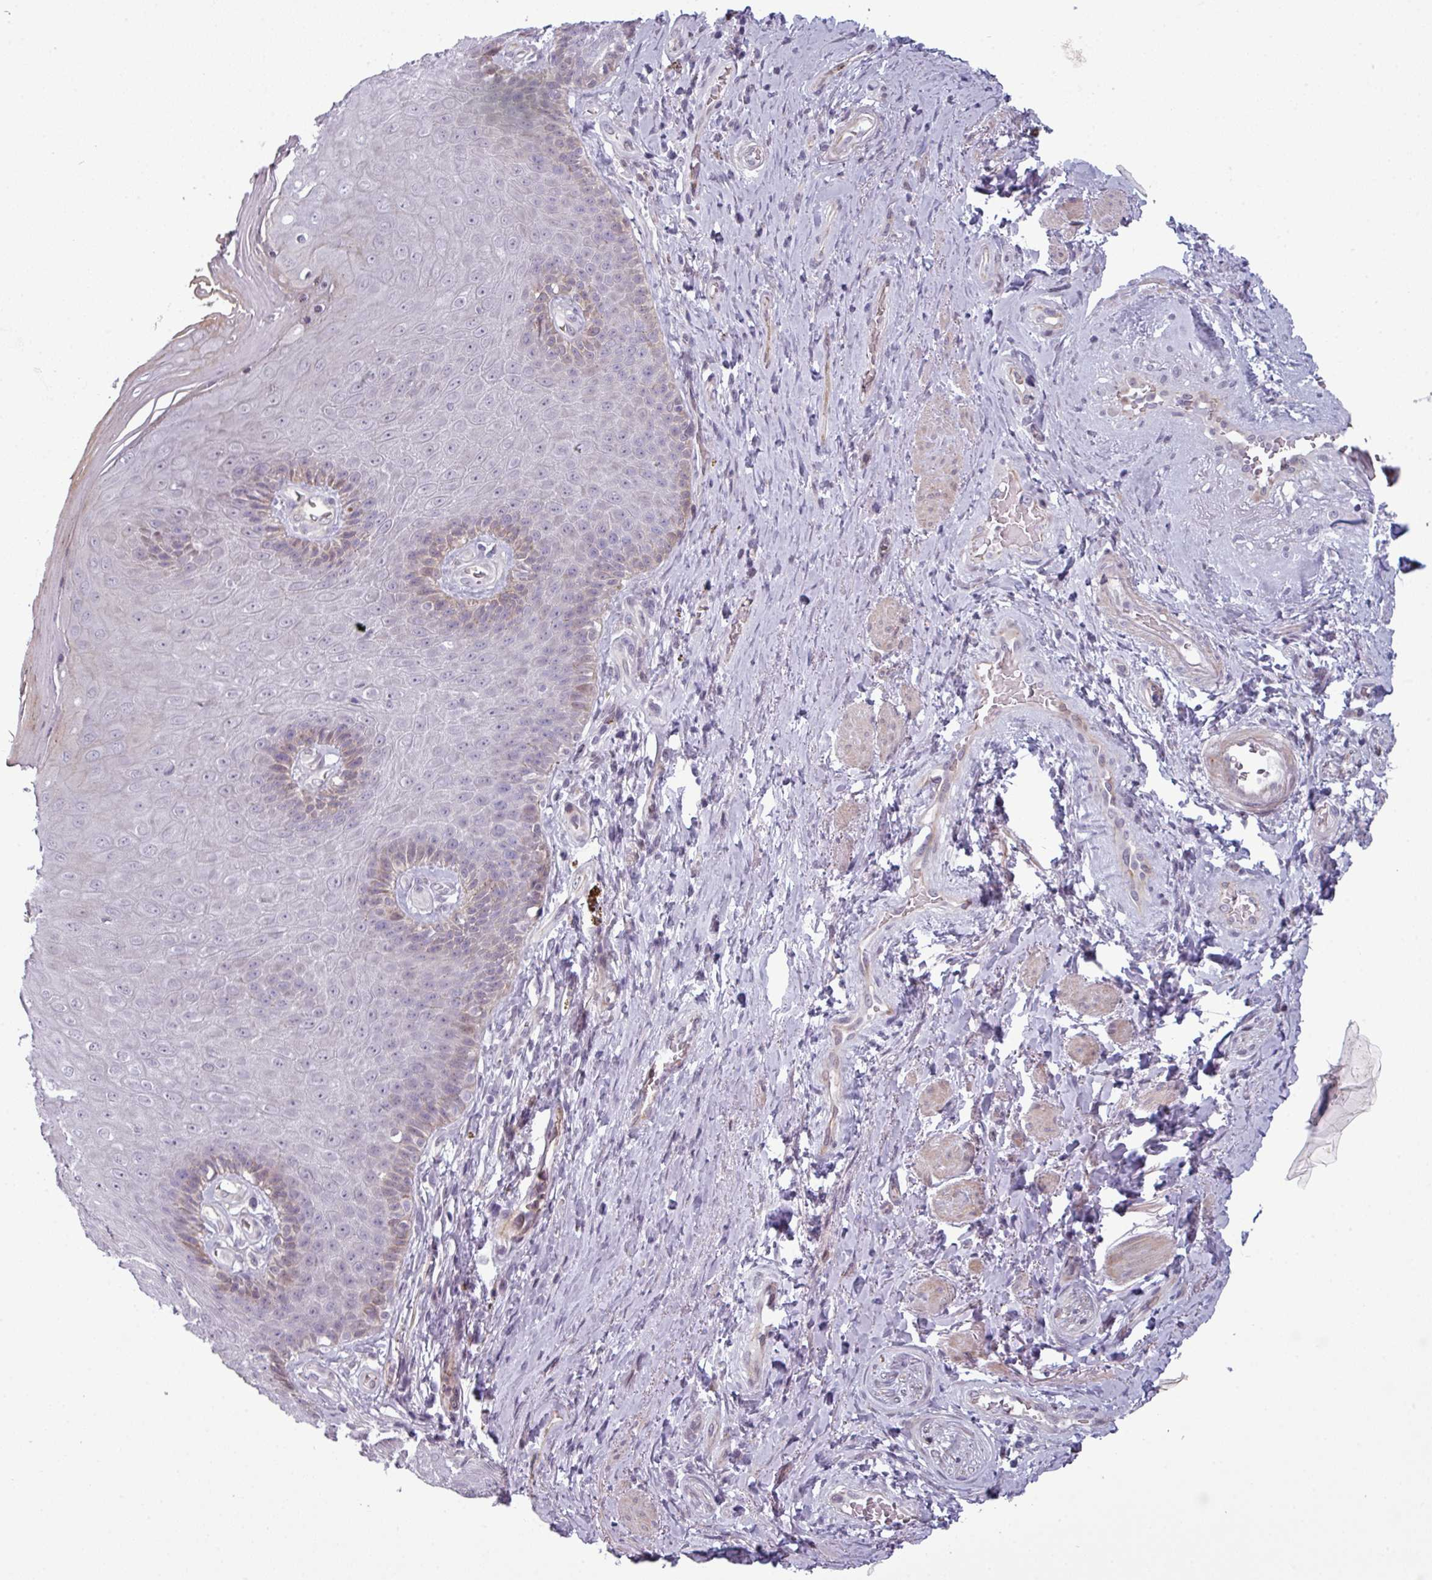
{"staining": {"intensity": "moderate", "quantity": "<25%", "location": "cytoplasmic/membranous"}, "tissue": "skin", "cell_type": "Epidermal cells", "image_type": "normal", "snomed": [{"axis": "morphology", "description": "Normal tissue, NOS"}, {"axis": "topography", "description": "Anal"}, {"axis": "topography", "description": "Peripheral nerve tissue"}], "caption": "Immunohistochemical staining of unremarkable skin reveals moderate cytoplasmic/membranous protein staining in approximately <25% of epidermal cells.", "gene": "PRAMEF12", "patient": {"sex": "male", "age": 53}}